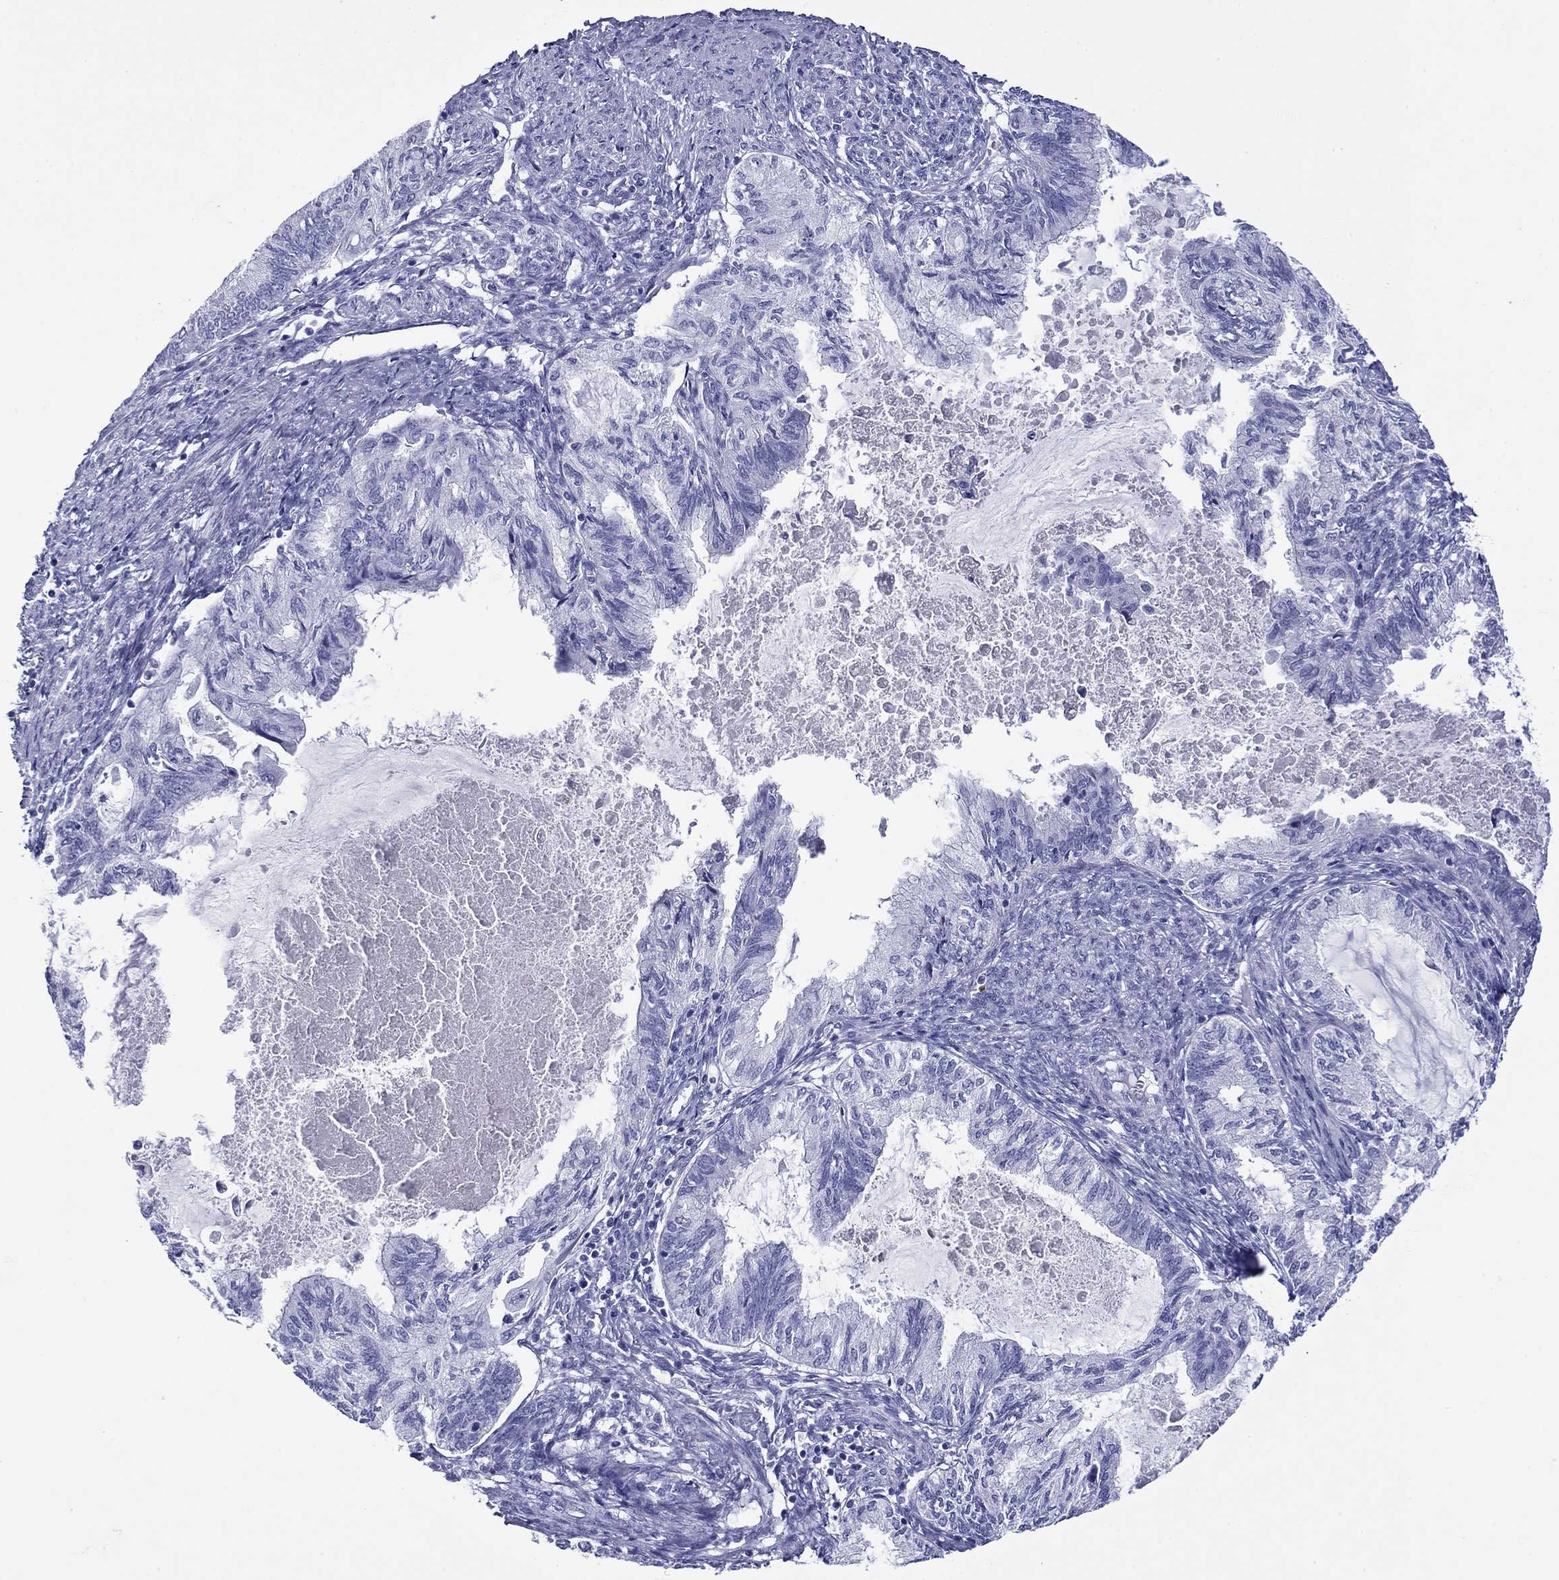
{"staining": {"intensity": "negative", "quantity": "none", "location": "none"}, "tissue": "endometrial cancer", "cell_type": "Tumor cells", "image_type": "cancer", "snomed": [{"axis": "morphology", "description": "Adenocarcinoma, NOS"}, {"axis": "topography", "description": "Endometrium"}], "caption": "IHC micrograph of adenocarcinoma (endometrial) stained for a protein (brown), which shows no staining in tumor cells.", "gene": "ROM1", "patient": {"sex": "female", "age": 86}}